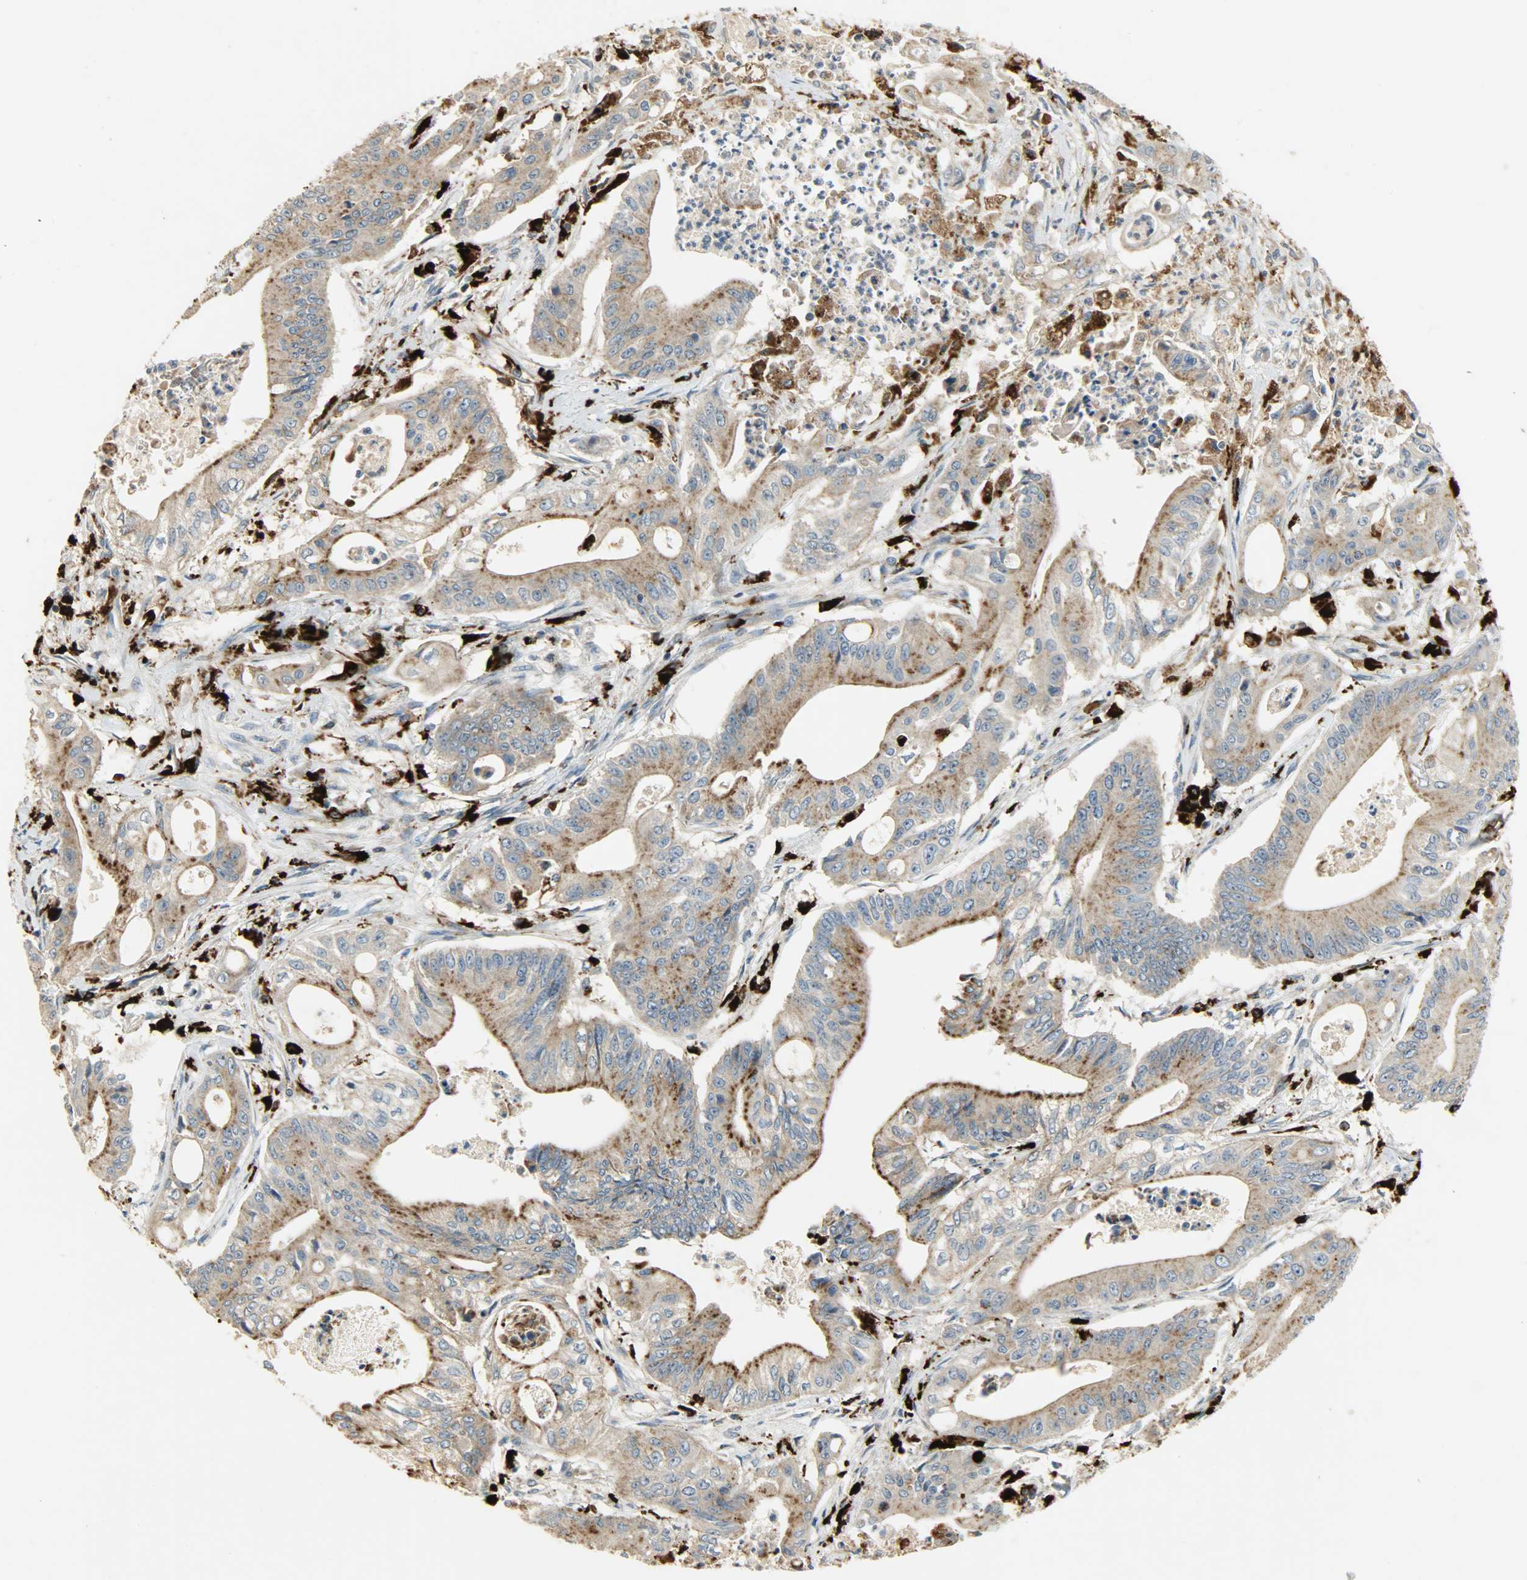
{"staining": {"intensity": "moderate", "quantity": ">75%", "location": "cytoplasmic/membranous"}, "tissue": "pancreatic cancer", "cell_type": "Tumor cells", "image_type": "cancer", "snomed": [{"axis": "morphology", "description": "Normal tissue, NOS"}, {"axis": "topography", "description": "Lymph node"}], "caption": "Pancreatic cancer stained with immunohistochemistry reveals moderate cytoplasmic/membranous staining in about >75% of tumor cells.", "gene": "ASAH1", "patient": {"sex": "male", "age": 62}}